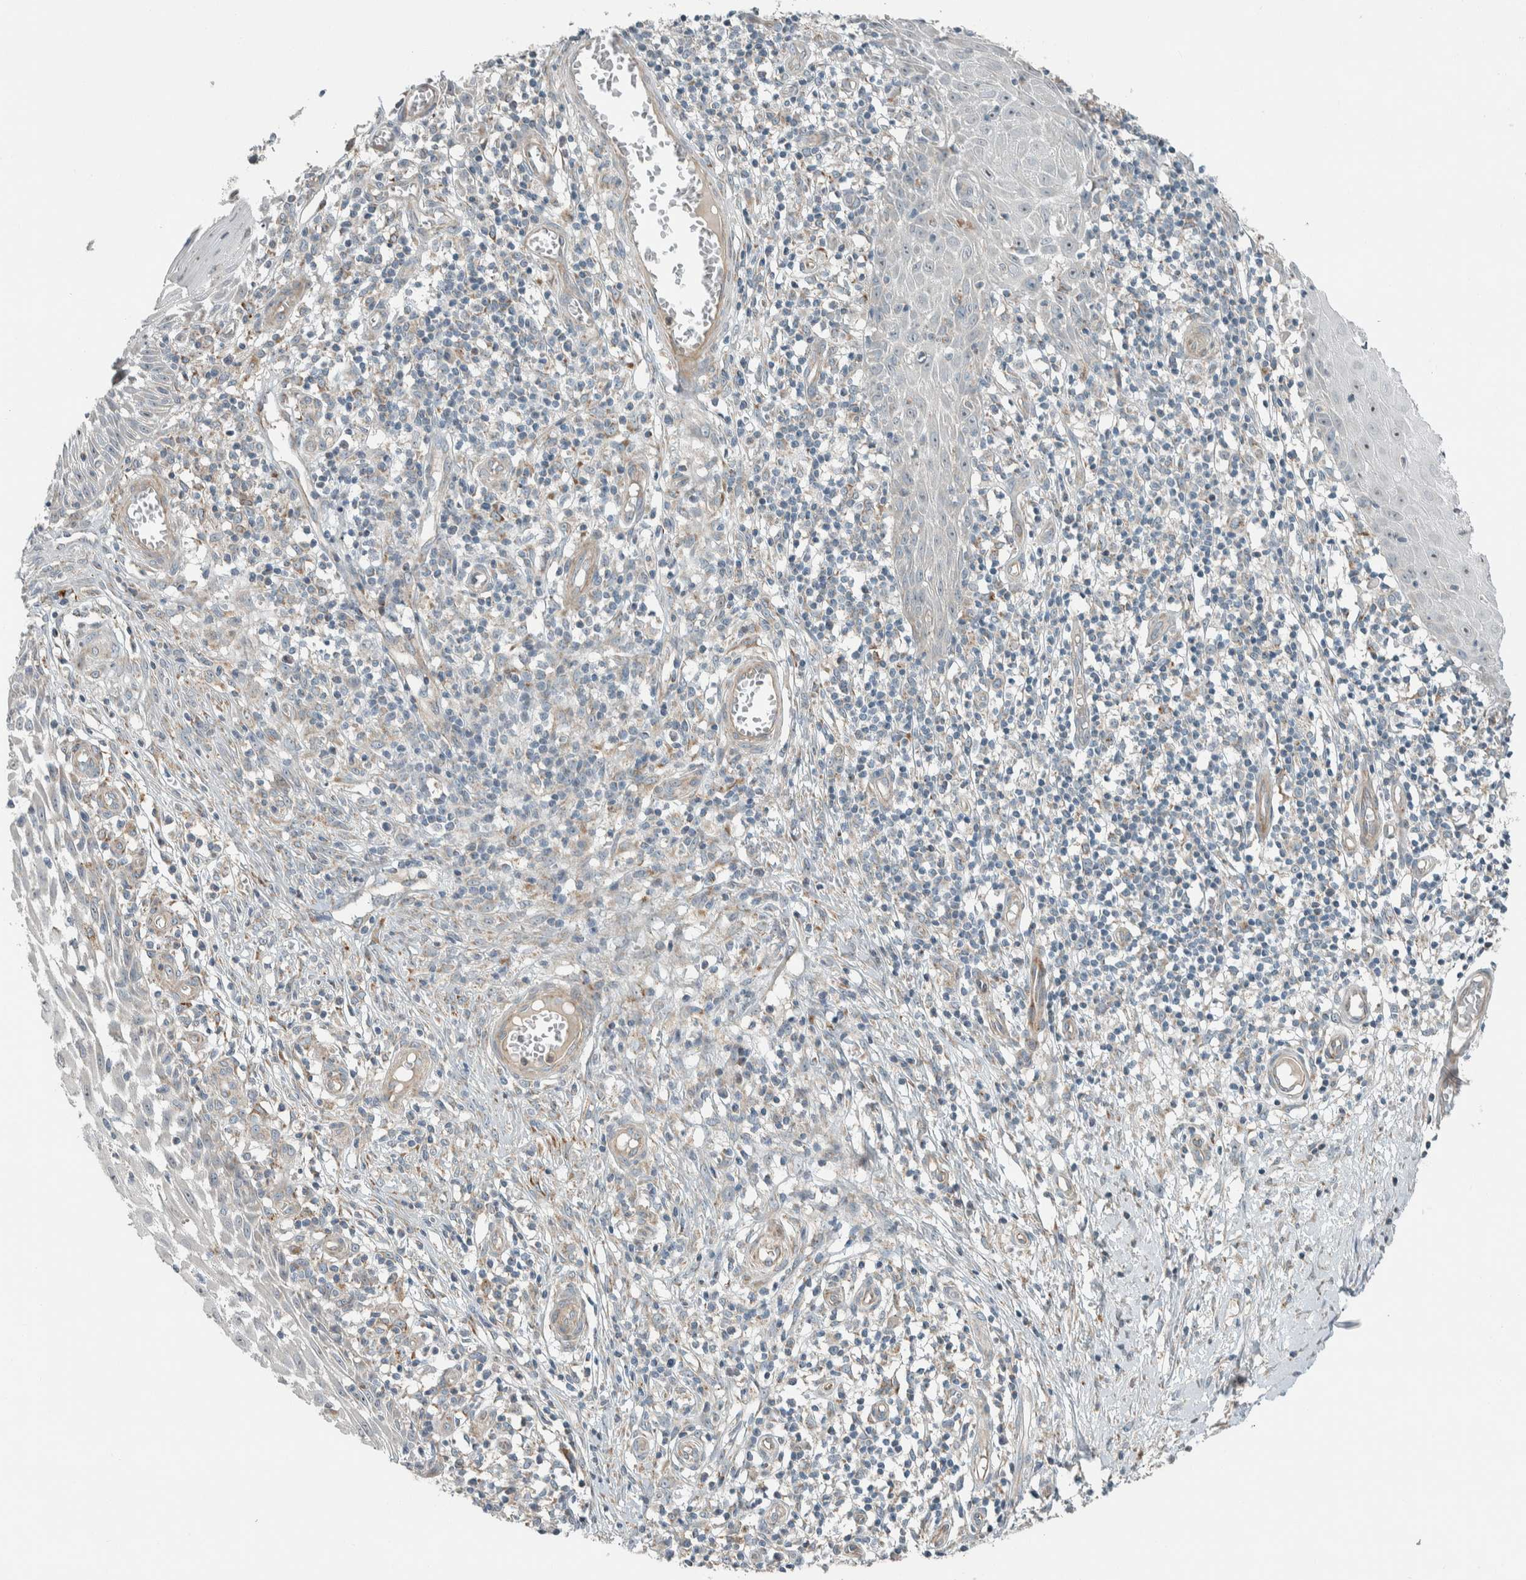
{"staining": {"intensity": "negative", "quantity": "none", "location": "none"}, "tissue": "skin cancer", "cell_type": "Tumor cells", "image_type": "cancer", "snomed": [{"axis": "morphology", "description": "Squamous cell carcinoma, NOS"}, {"axis": "topography", "description": "Skin"}], "caption": "High power microscopy micrograph of an immunohistochemistry micrograph of skin squamous cell carcinoma, revealing no significant positivity in tumor cells.", "gene": "SLFN12L", "patient": {"sex": "female", "age": 73}}